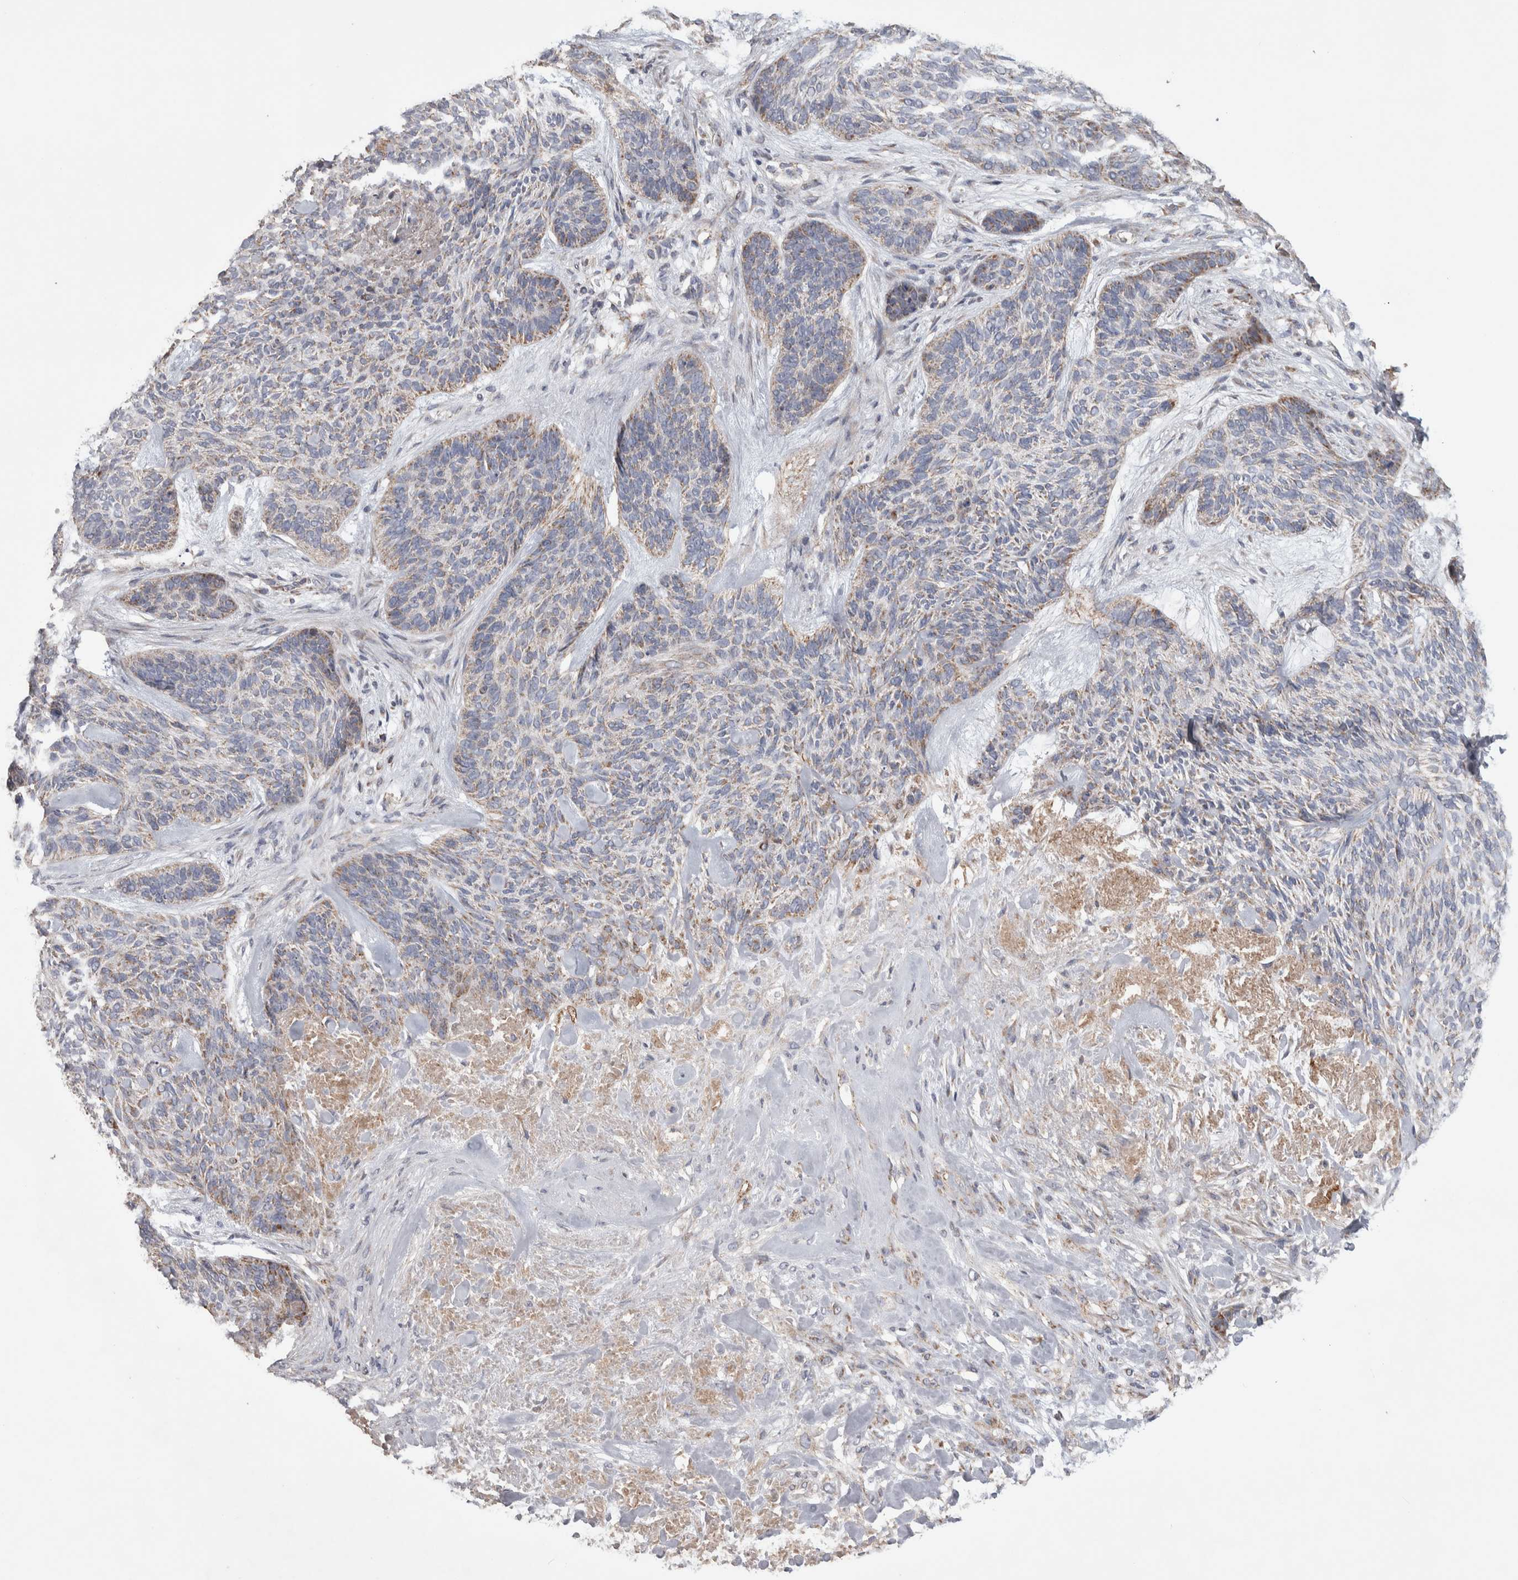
{"staining": {"intensity": "weak", "quantity": "25%-75%", "location": "cytoplasmic/membranous"}, "tissue": "skin cancer", "cell_type": "Tumor cells", "image_type": "cancer", "snomed": [{"axis": "morphology", "description": "Basal cell carcinoma"}, {"axis": "topography", "description": "Skin"}], "caption": "A micrograph of human basal cell carcinoma (skin) stained for a protein exhibits weak cytoplasmic/membranous brown staining in tumor cells.", "gene": "SCO1", "patient": {"sex": "male", "age": 55}}